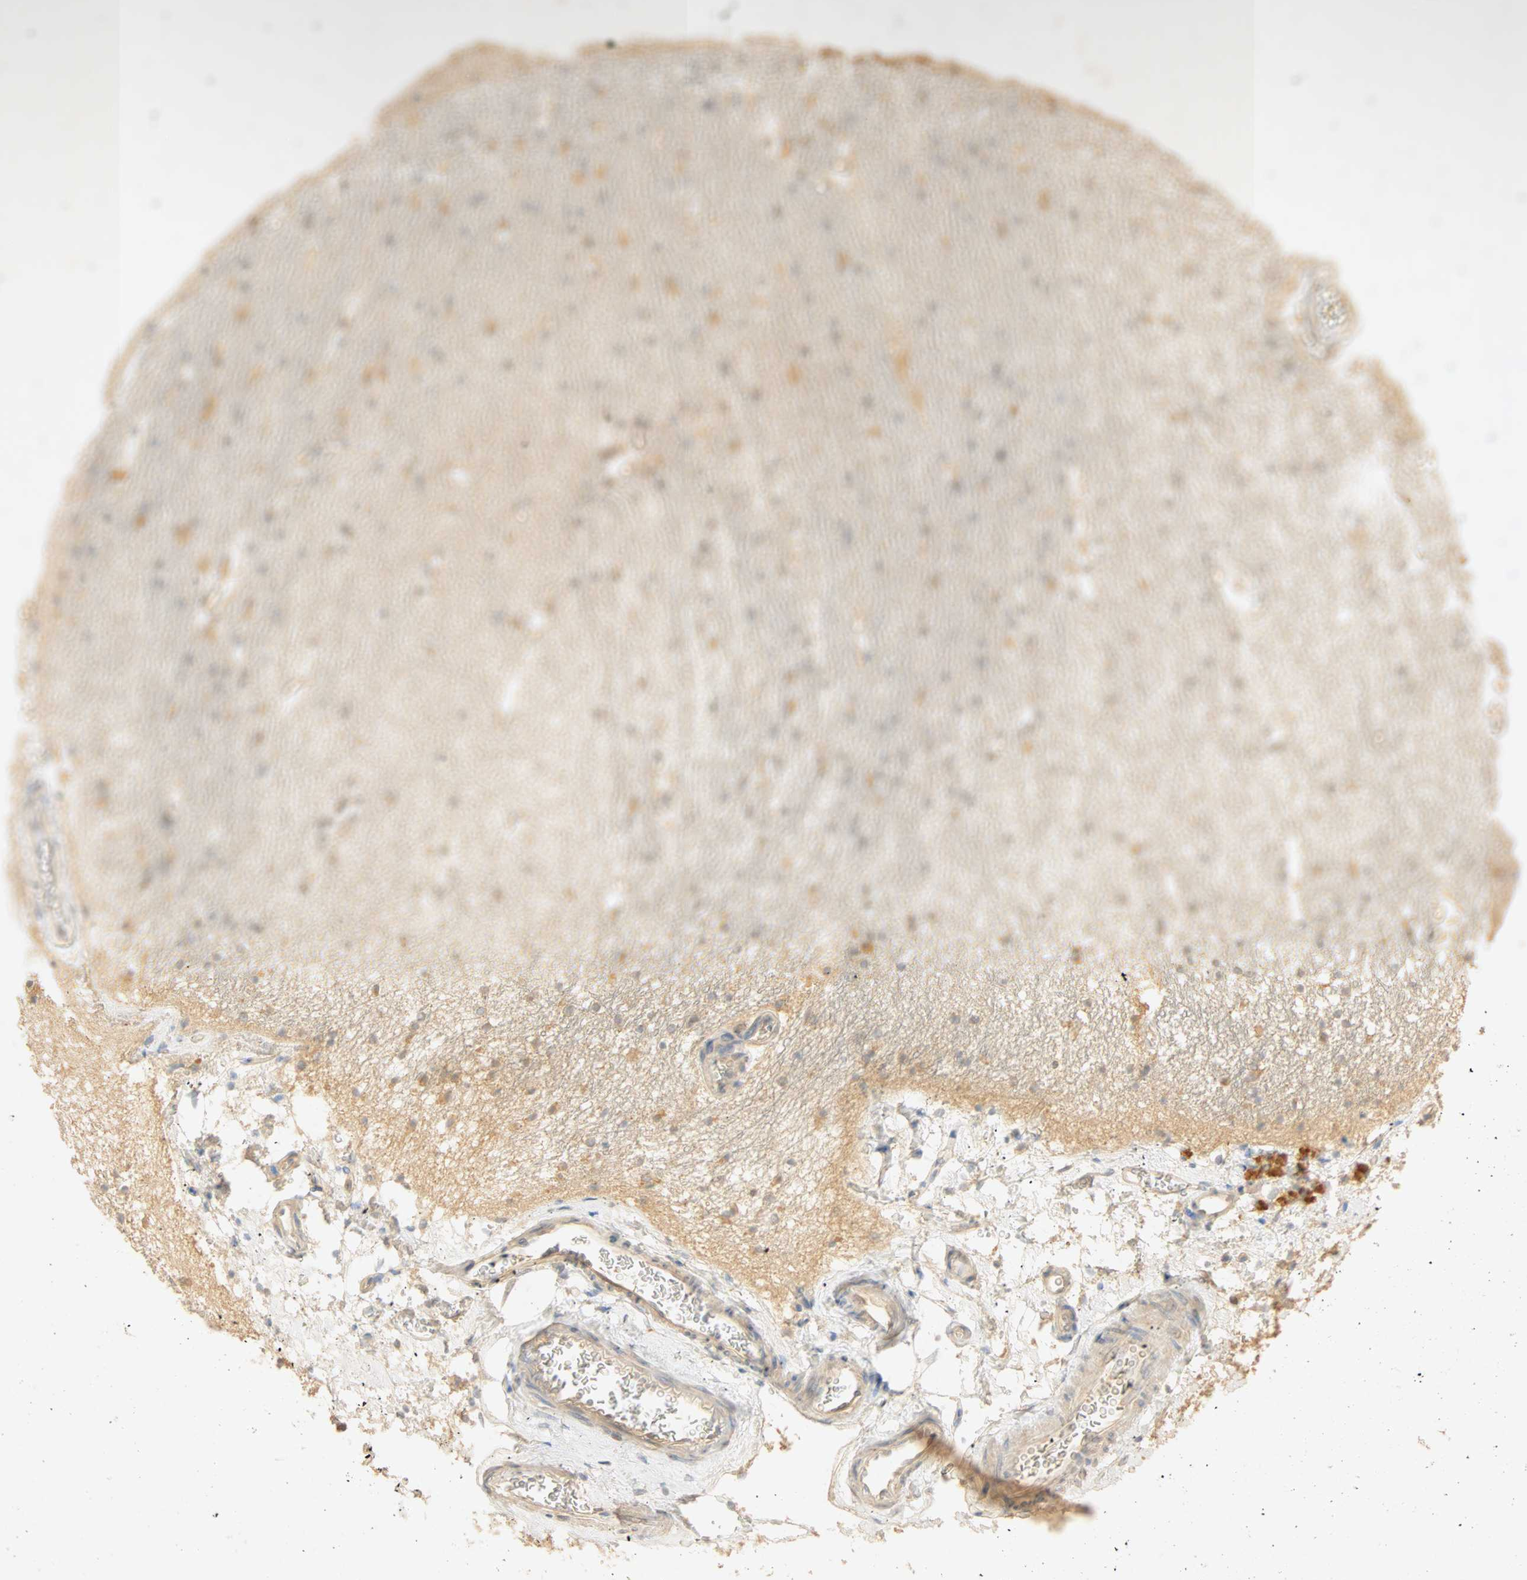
{"staining": {"intensity": "negative", "quantity": "none", "location": "none"}, "tissue": "hippocampus", "cell_type": "Glial cells", "image_type": "normal", "snomed": [{"axis": "morphology", "description": "Normal tissue, NOS"}, {"axis": "topography", "description": "Hippocampus"}], "caption": "Immunohistochemistry (IHC) of unremarkable hippocampus displays no positivity in glial cells. Brightfield microscopy of immunohistochemistry stained with DAB (brown) and hematoxylin (blue), captured at high magnification.", "gene": "SELENBP1", "patient": {"sex": "male", "age": 45}}